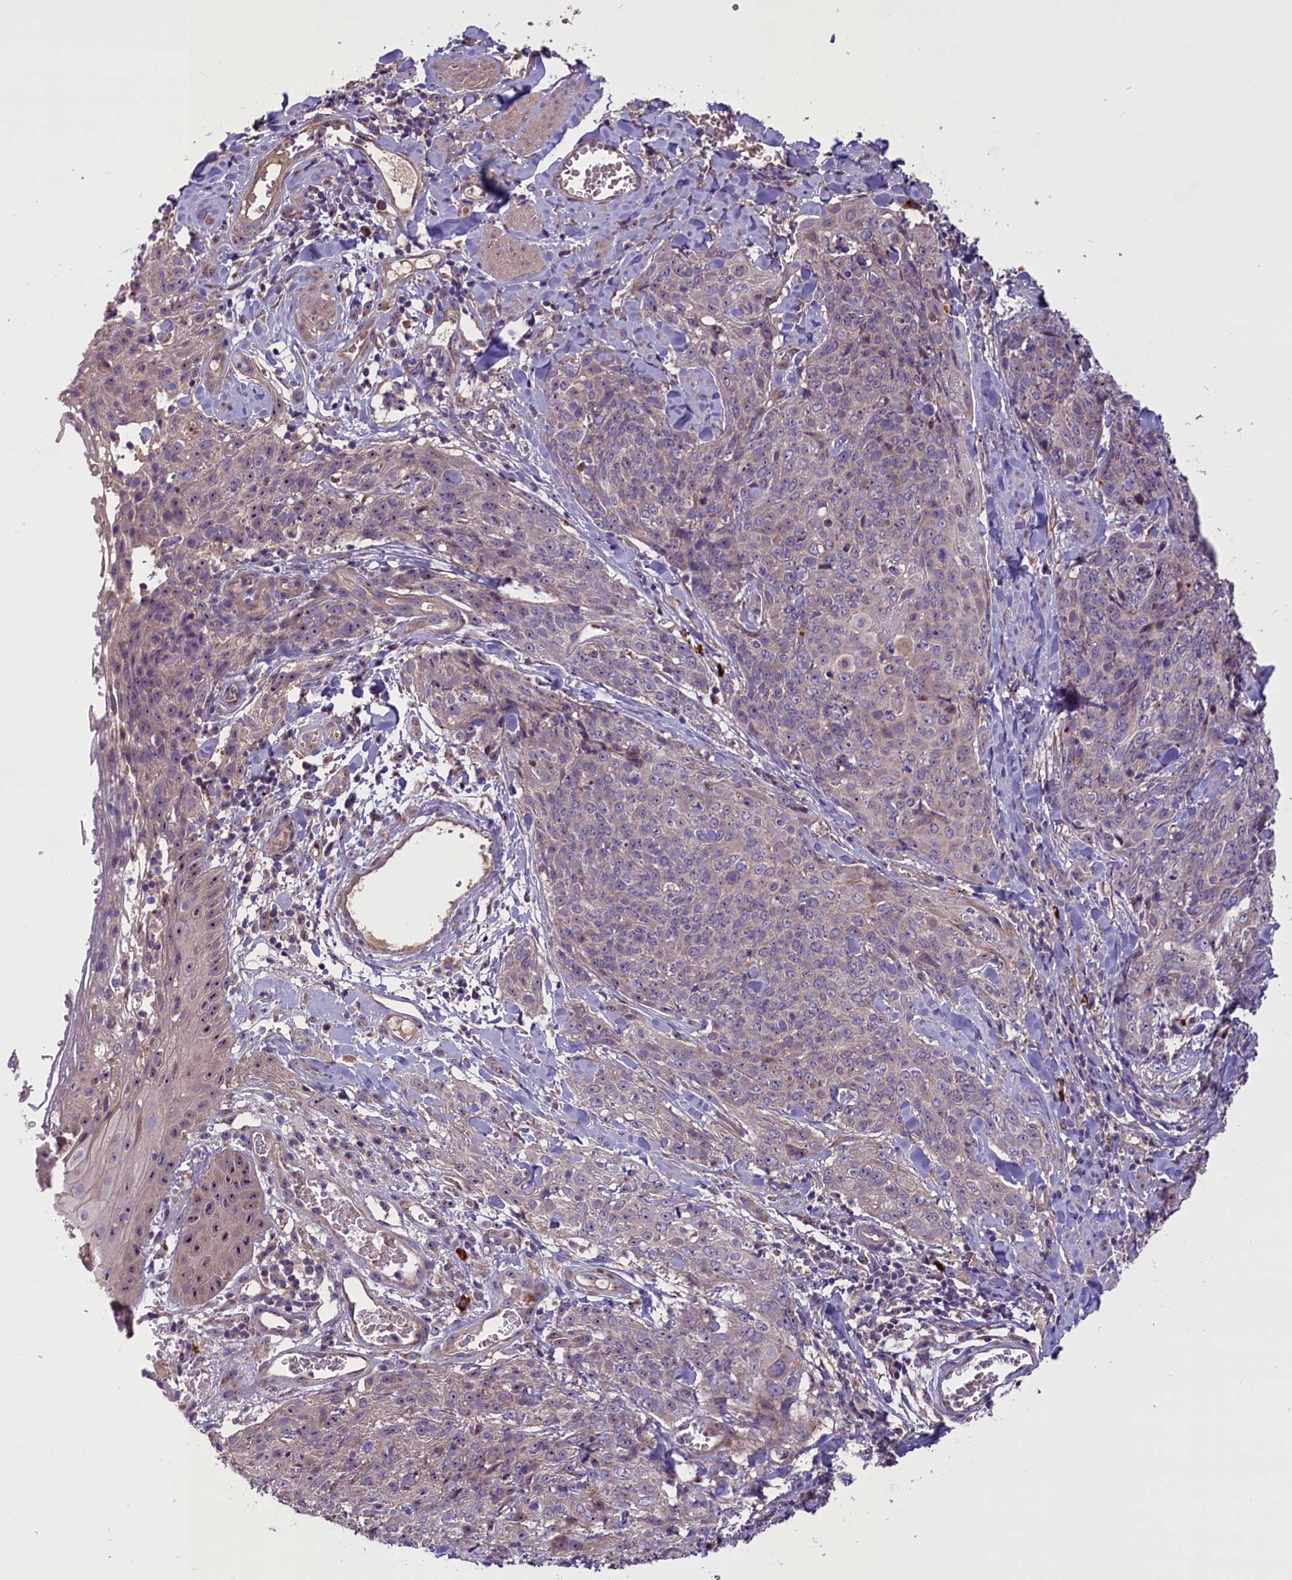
{"staining": {"intensity": "weak", "quantity": "25%-75%", "location": "cytoplasmic/membranous,nuclear"}, "tissue": "skin cancer", "cell_type": "Tumor cells", "image_type": "cancer", "snomed": [{"axis": "morphology", "description": "Squamous cell carcinoma, NOS"}, {"axis": "topography", "description": "Skin"}, {"axis": "topography", "description": "Vulva"}], "caption": "This is an image of immunohistochemistry staining of skin squamous cell carcinoma, which shows weak staining in the cytoplasmic/membranous and nuclear of tumor cells.", "gene": "FRY", "patient": {"sex": "female", "age": 85}}